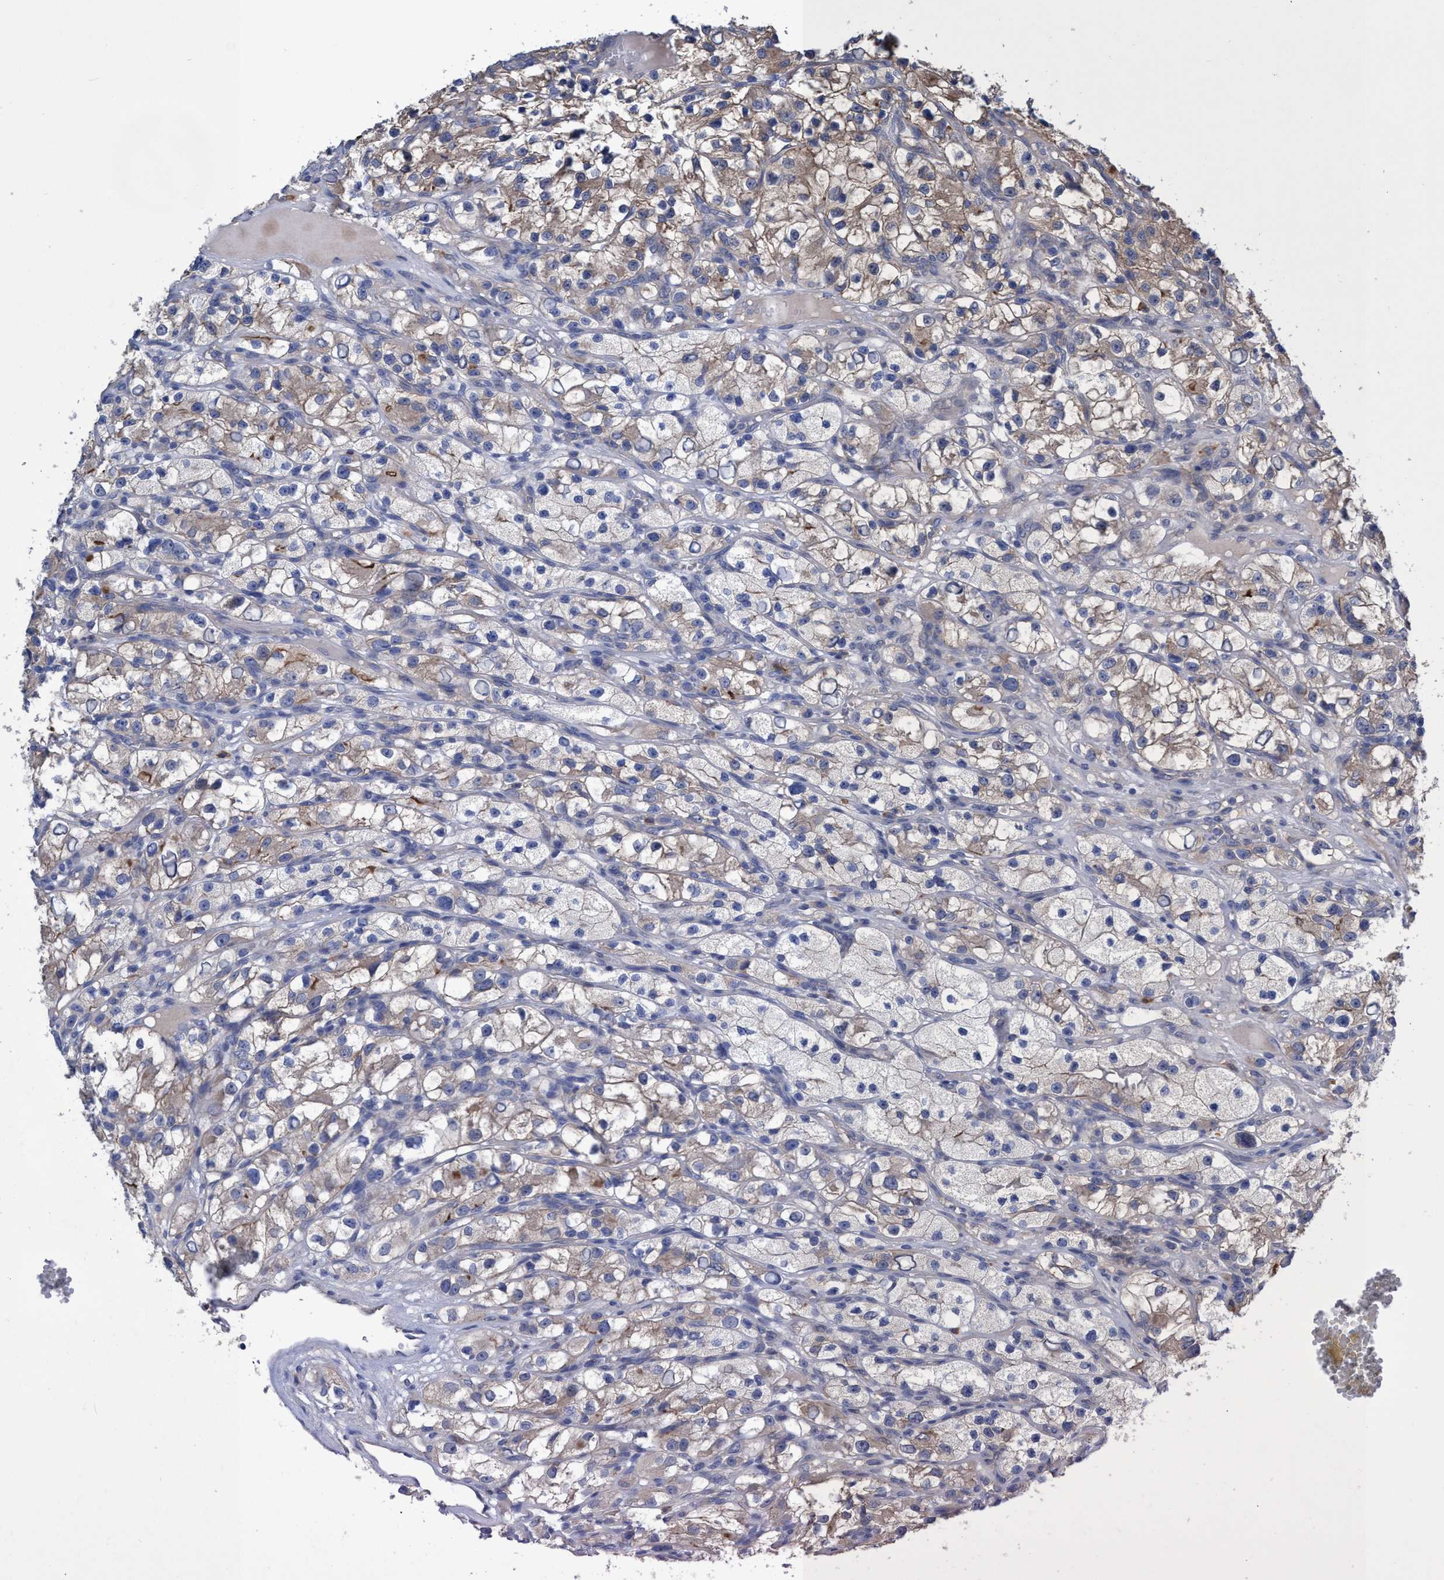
{"staining": {"intensity": "weak", "quantity": "25%-75%", "location": "cytoplasmic/membranous"}, "tissue": "renal cancer", "cell_type": "Tumor cells", "image_type": "cancer", "snomed": [{"axis": "morphology", "description": "Adenocarcinoma, NOS"}, {"axis": "topography", "description": "Kidney"}], "caption": "Renal cancer (adenocarcinoma) stained for a protein reveals weak cytoplasmic/membranous positivity in tumor cells.", "gene": "SVEP1", "patient": {"sex": "female", "age": 57}}